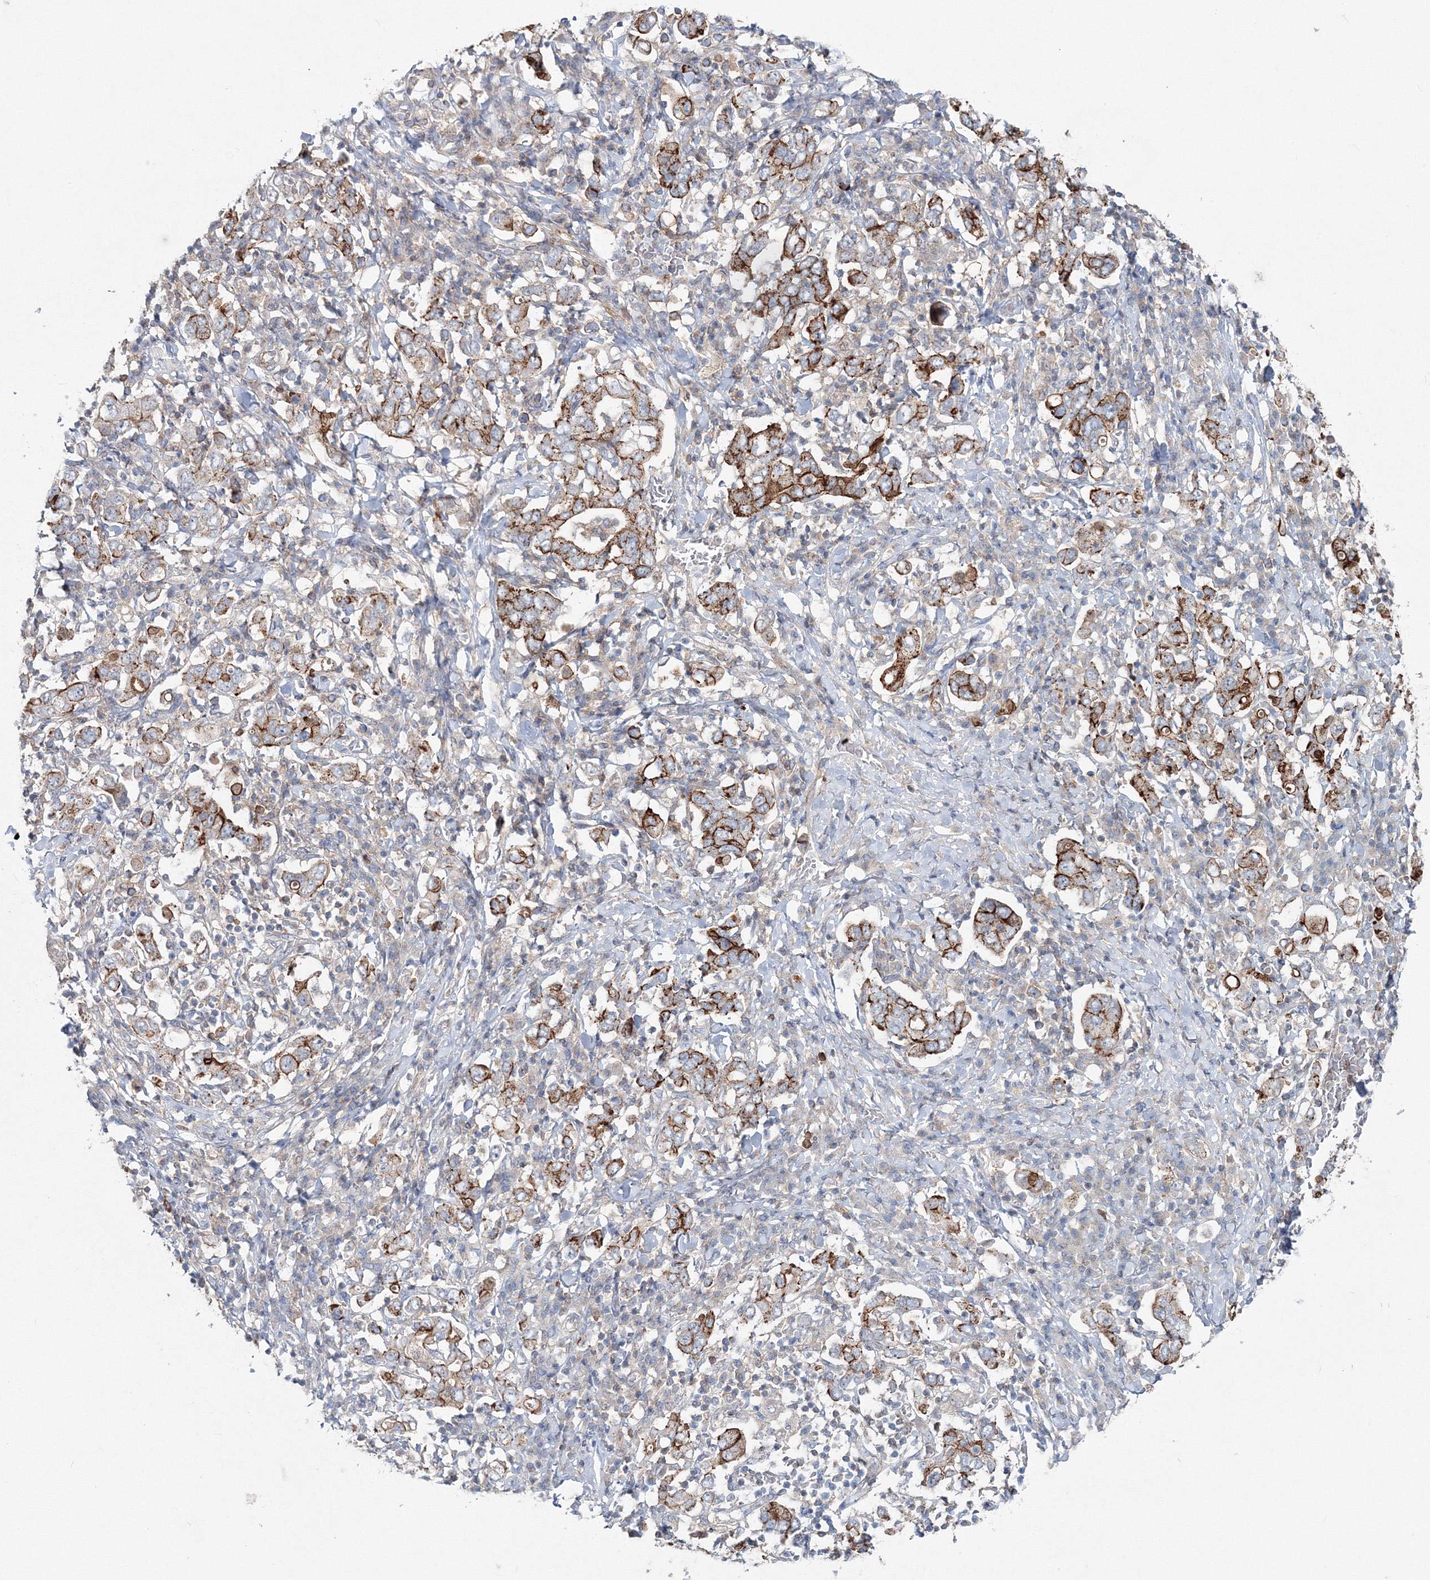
{"staining": {"intensity": "strong", "quantity": "25%-75%", "location": "cytoplasmic/membranous"}, "tissue": "stomach cancer", "cell_type": "Tumor cells", "image_type": "cancer", "snomed": [{"axis": "morphology", "description": "Adenocarcinoma, NOS"}, {"axis": "topography", "description": "Stomach, upper"}], "caption": "Human stomach adenocarcinoma stained with a brown dye exhibits strong cytoplasmic/membranous positive positivity in approximately 25%-75% of tumor cells.", "gene": "GGA2", "patient": {"sex": "male", "age": 62}}